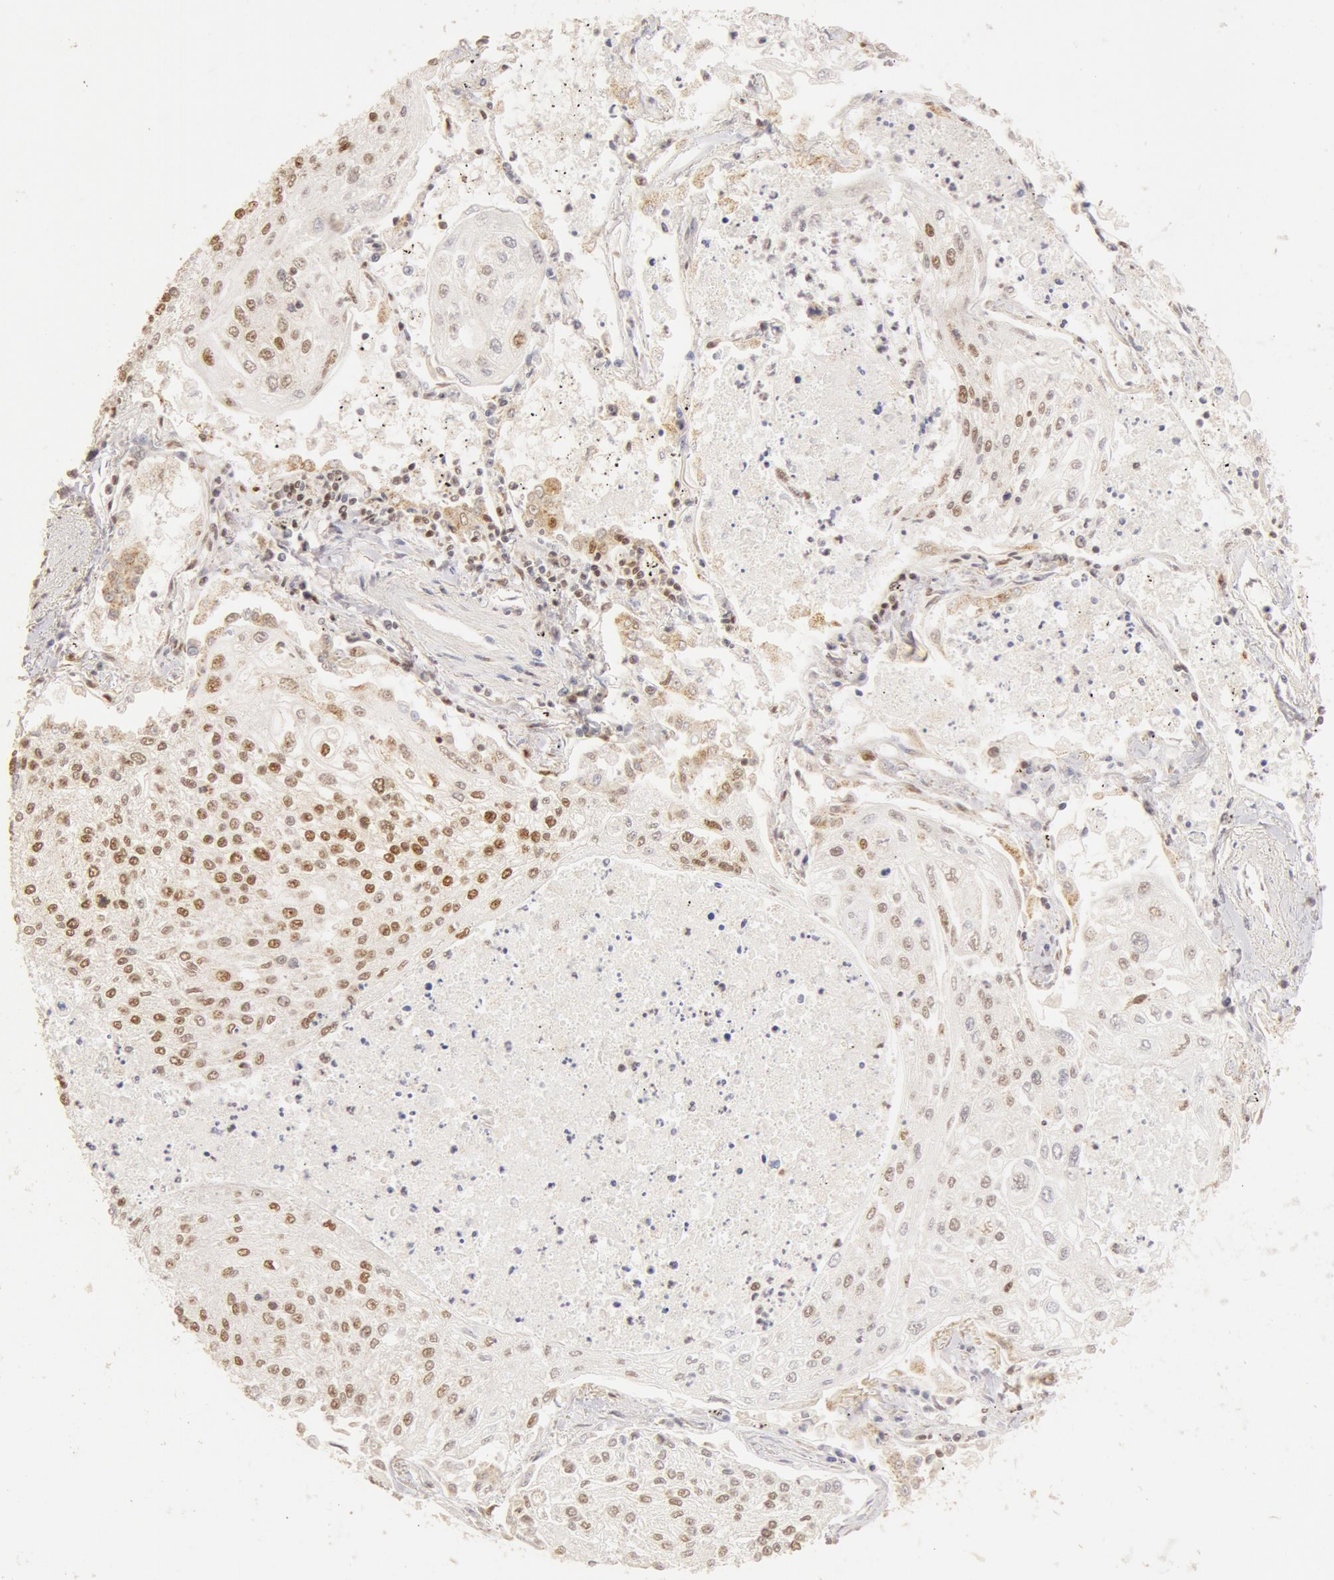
{"staining": {"intensity": "moderate", "quantity": ">75%", "location": "nuclear"}, "tissue": "lung cancer", "cell_type": "Tumor cells", "image_type": "cancer", "snomed": [{"axis": "morphology", "description": "Squamous cell carcinoma, NOS"}, {"axis": "topography", "description": "Lung"}], "caption": "There is medium levels of moderate nuclear expression in tumor cells of lung cancer, as demonstrated by immunohistochemical staining (brown color).", "gene": "SNRNP70", "patient": {"sex": "male", "age": 75}}